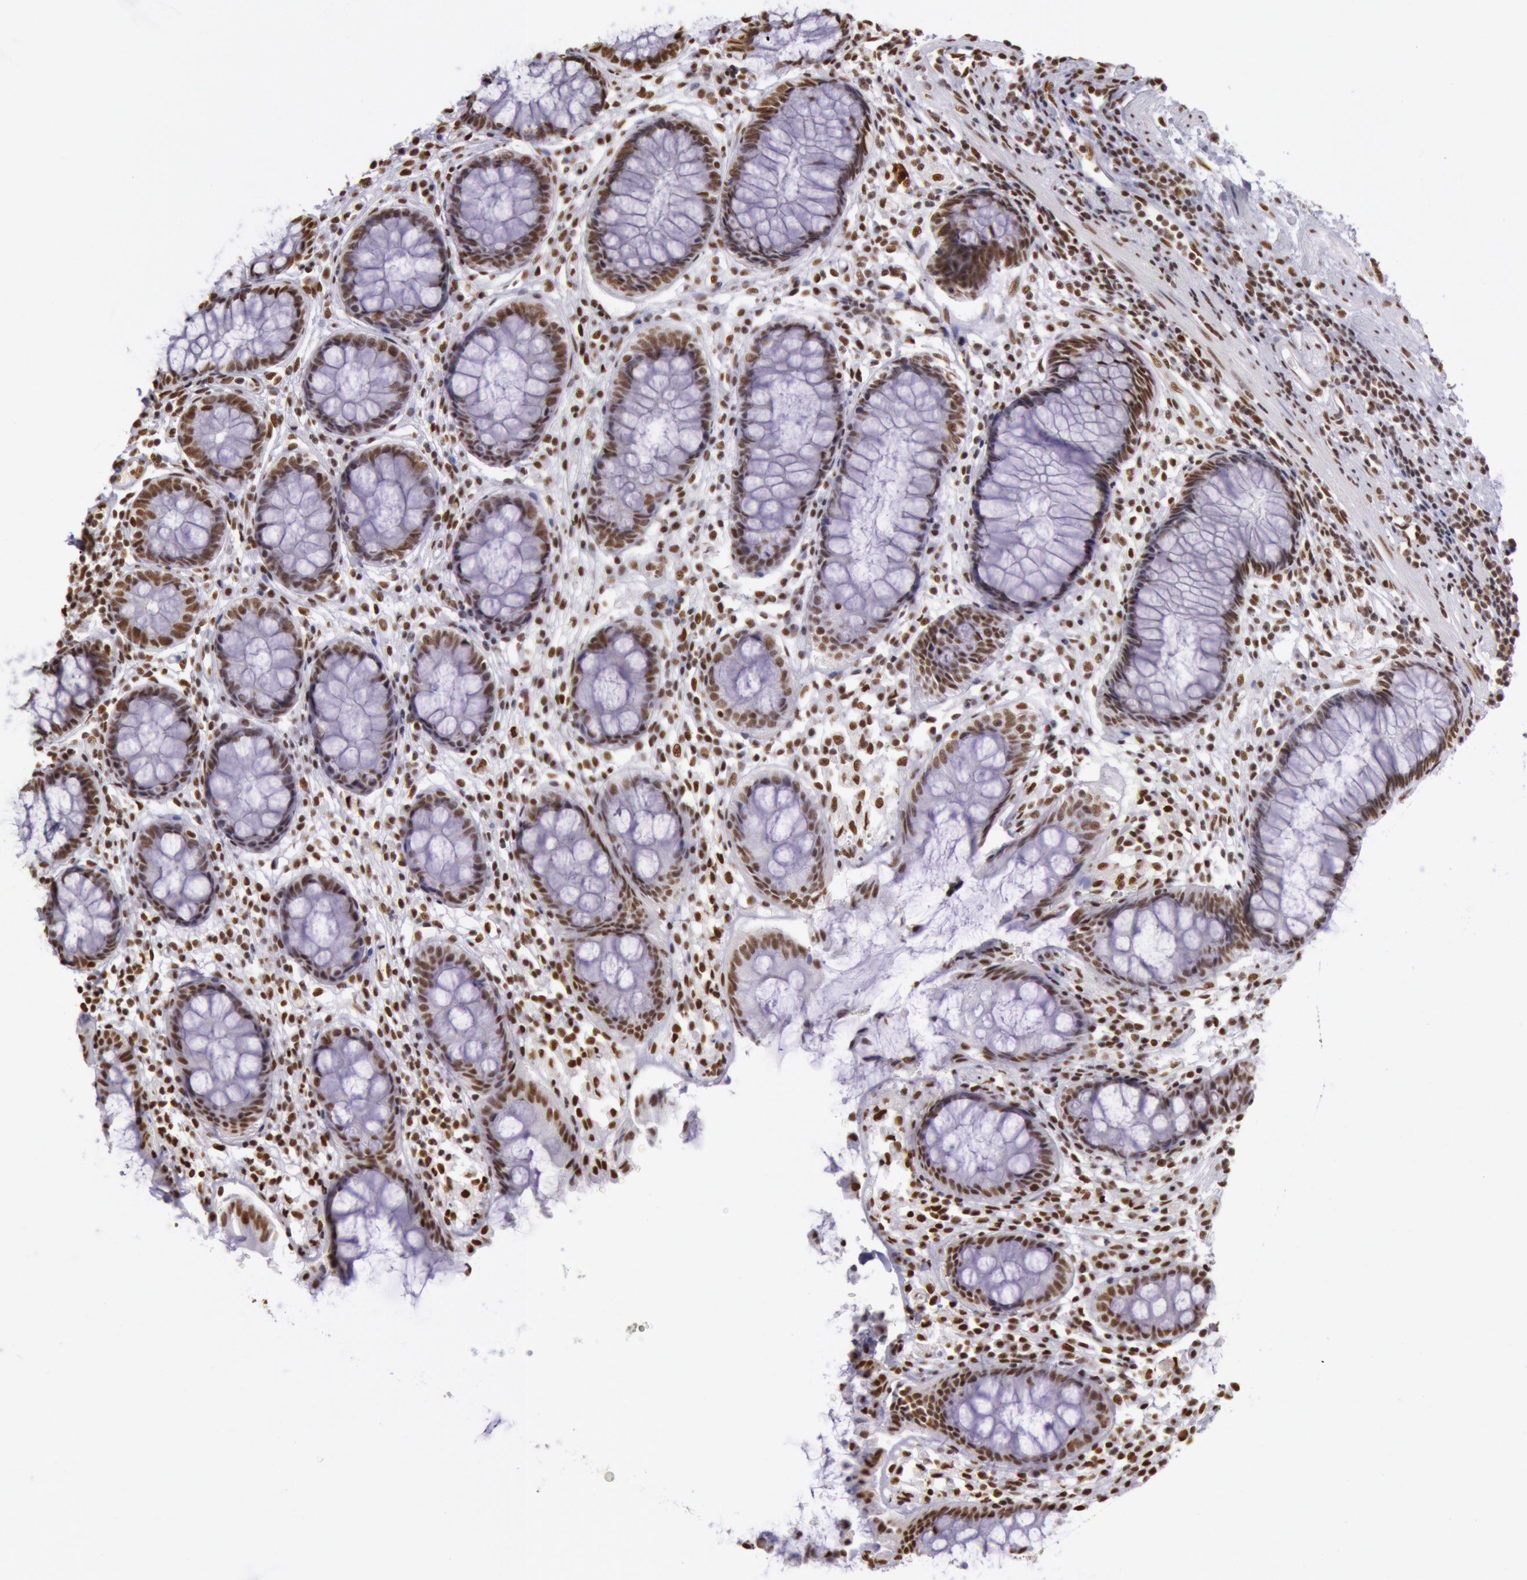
{"staining": {"intensity": "strong", "quantity": ">75%", "location": "nuclear"}, "tissue": "rectum", "cell_type": "Glandular cells", "image_type": "normal", "snomed": [{"axis": "morphology", "description": "Normal tissue, NOS"}, {"axis": "topography", "description": "Rectum"}], "caption": "Immunohistochemical staining of unremarkable rectum reveals >75% levels of strong nuclear protein positivity in about >75% of glandular cells. (DAB = brown stain, brightfield microscopy at high magnification).", "gene": "HNRNPH1", "patient": {"sex": "female", "age": 66}}